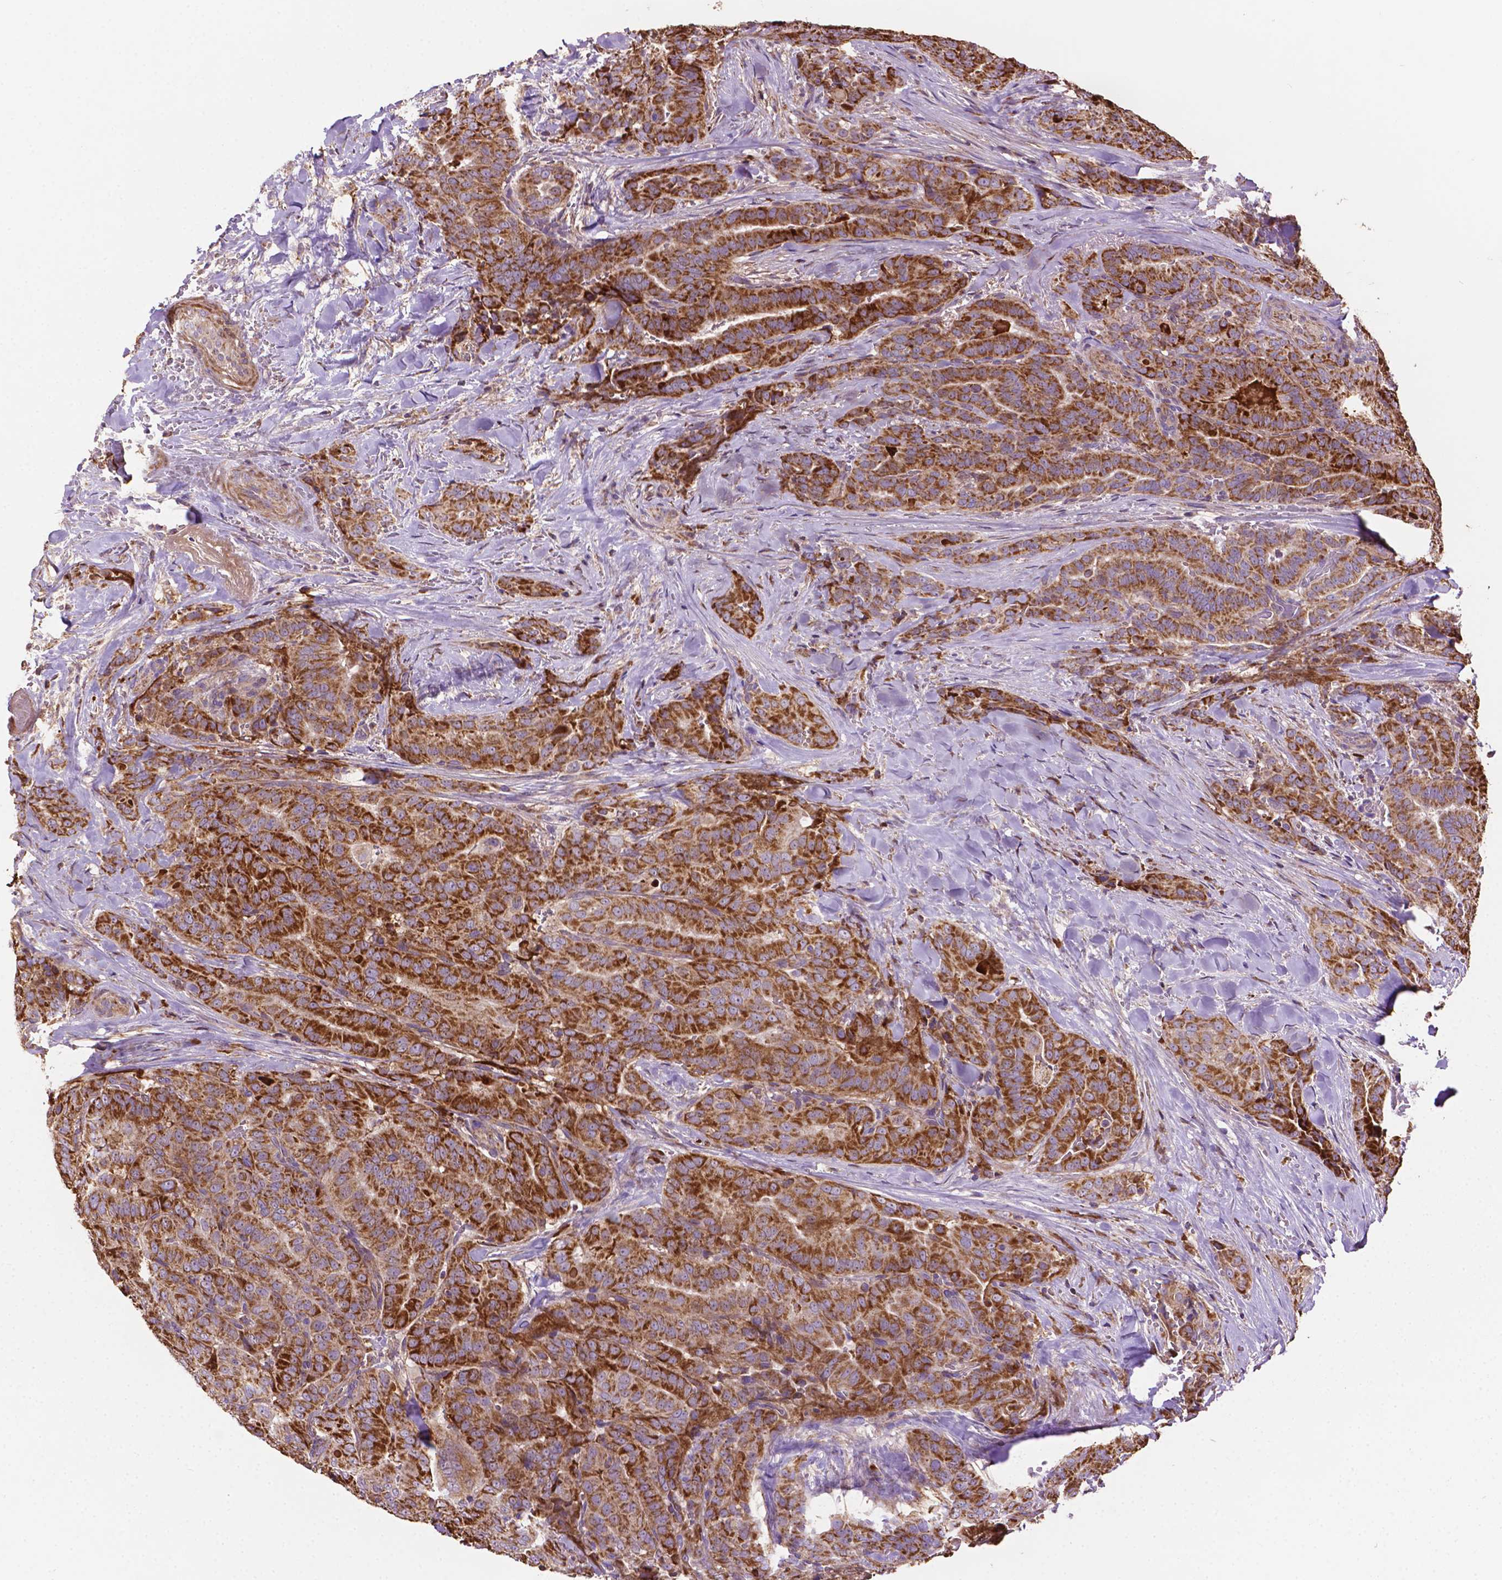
{"staining": {"intensity": "strong", "quantity": ">75%", "location": "cytoplasmic/membranous"}, "tissue": "thyroid cancer", "cell_type": "Tumor cells", "image_type": "cancer", "snomed": [{"axis": "morphology", "description": "Papillary adenocarcinoma, NOS"}, {"axis": "topography", "description": "Thyroid gland"}], "caption": "Protein analysis of thyroid cancer tissue demonstrates strong cytoplasmic/membranous positivity in approximately >75% of tumor cells.", "gene": "LRR1", "patient": {"sex": "male", "age": 61}}